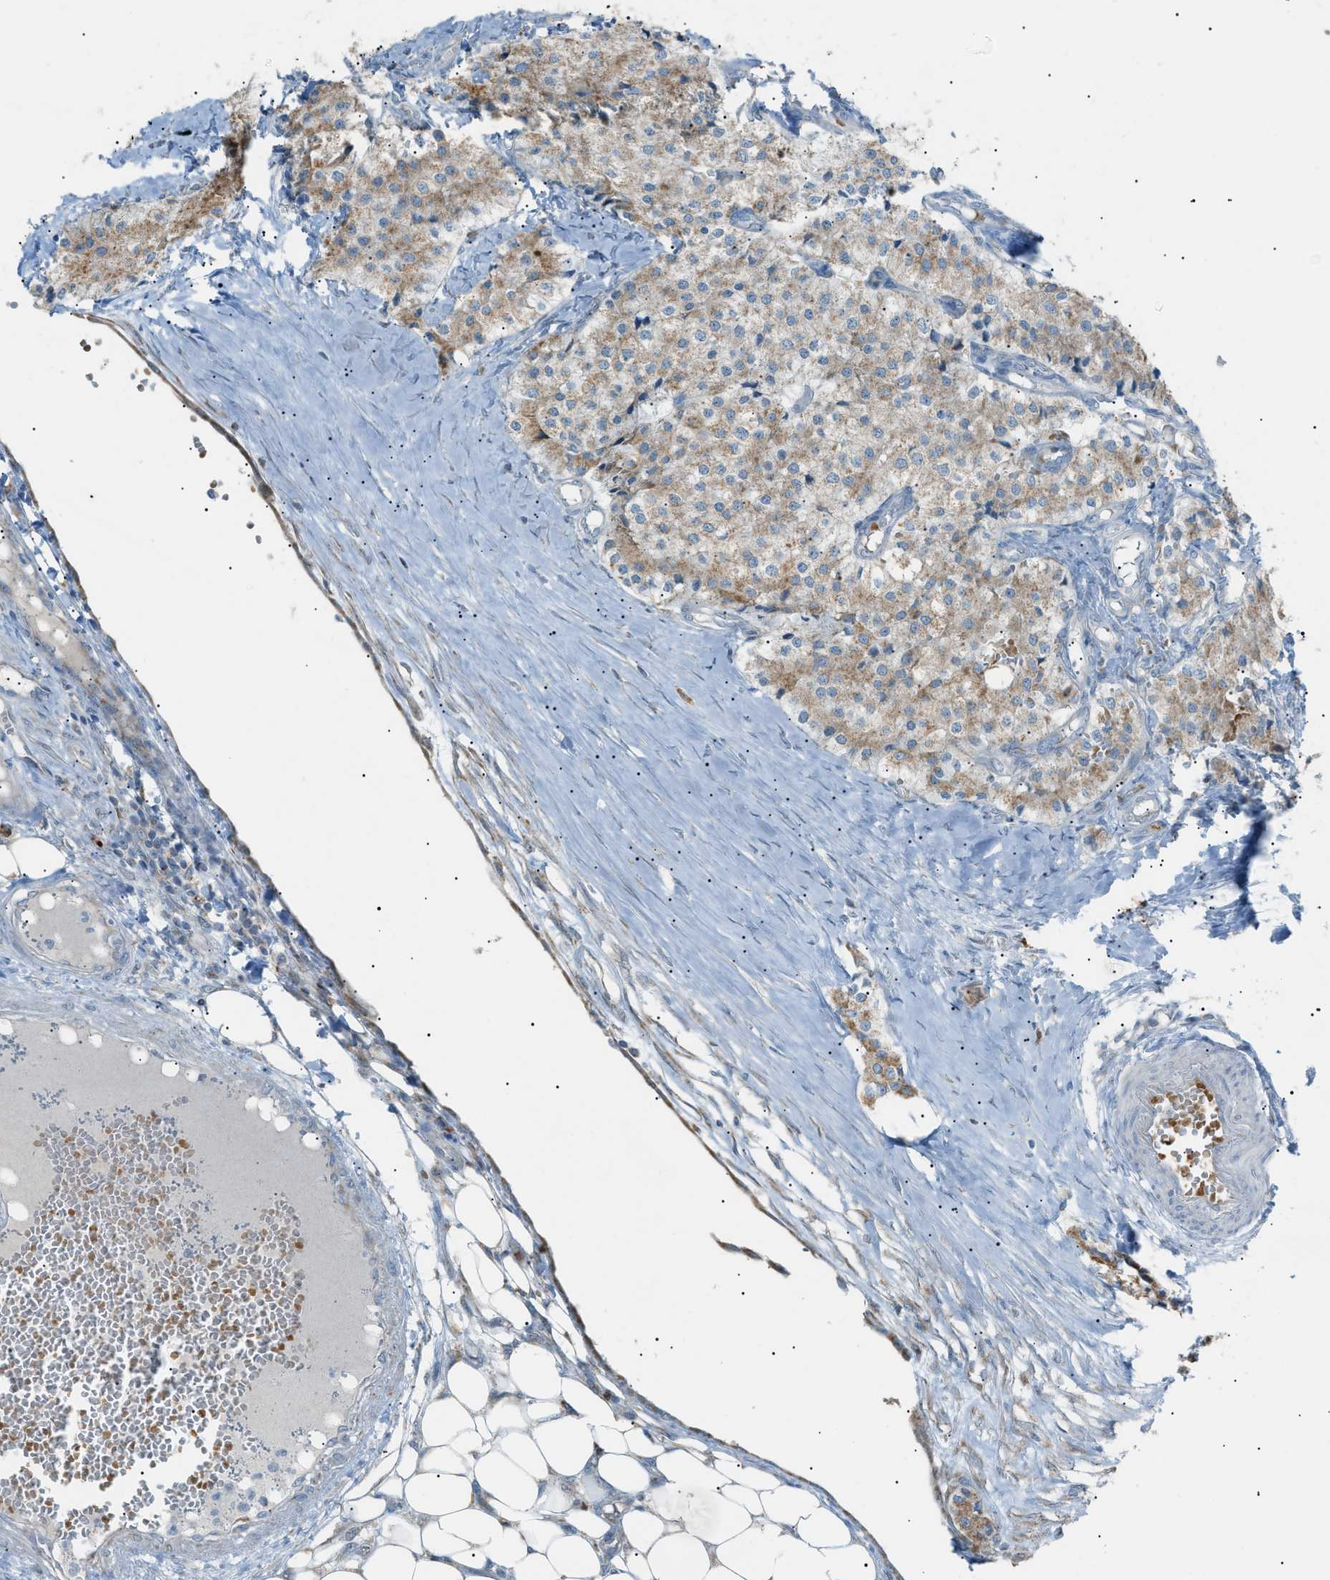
{"staining": {"intensity": "moderate", "quantity": ">75%", "location": "cytoplasmic/membranous"}, "tissue": "carcinoid", "cell_type": "Tumor cells", "image_type": "cancer", "snomed": [{"axis": "morphology", "description": "Carcinoid, malignant, NOS"}, {"axis": "topography", "description": "Colon"}], "caption": "IHC of malignant carcinoid displays medium levels of moderate cytoplasmic/membranous expression in about >75% of tumor cells. The staining was performed using DAB (3,3'-diaminobenzidine), with brown indicating positive protein expression. Nuclei are stained blue with hematoxylin.", "gene": "ZNF516", "patient": {"sex": "female", "age": 52}}